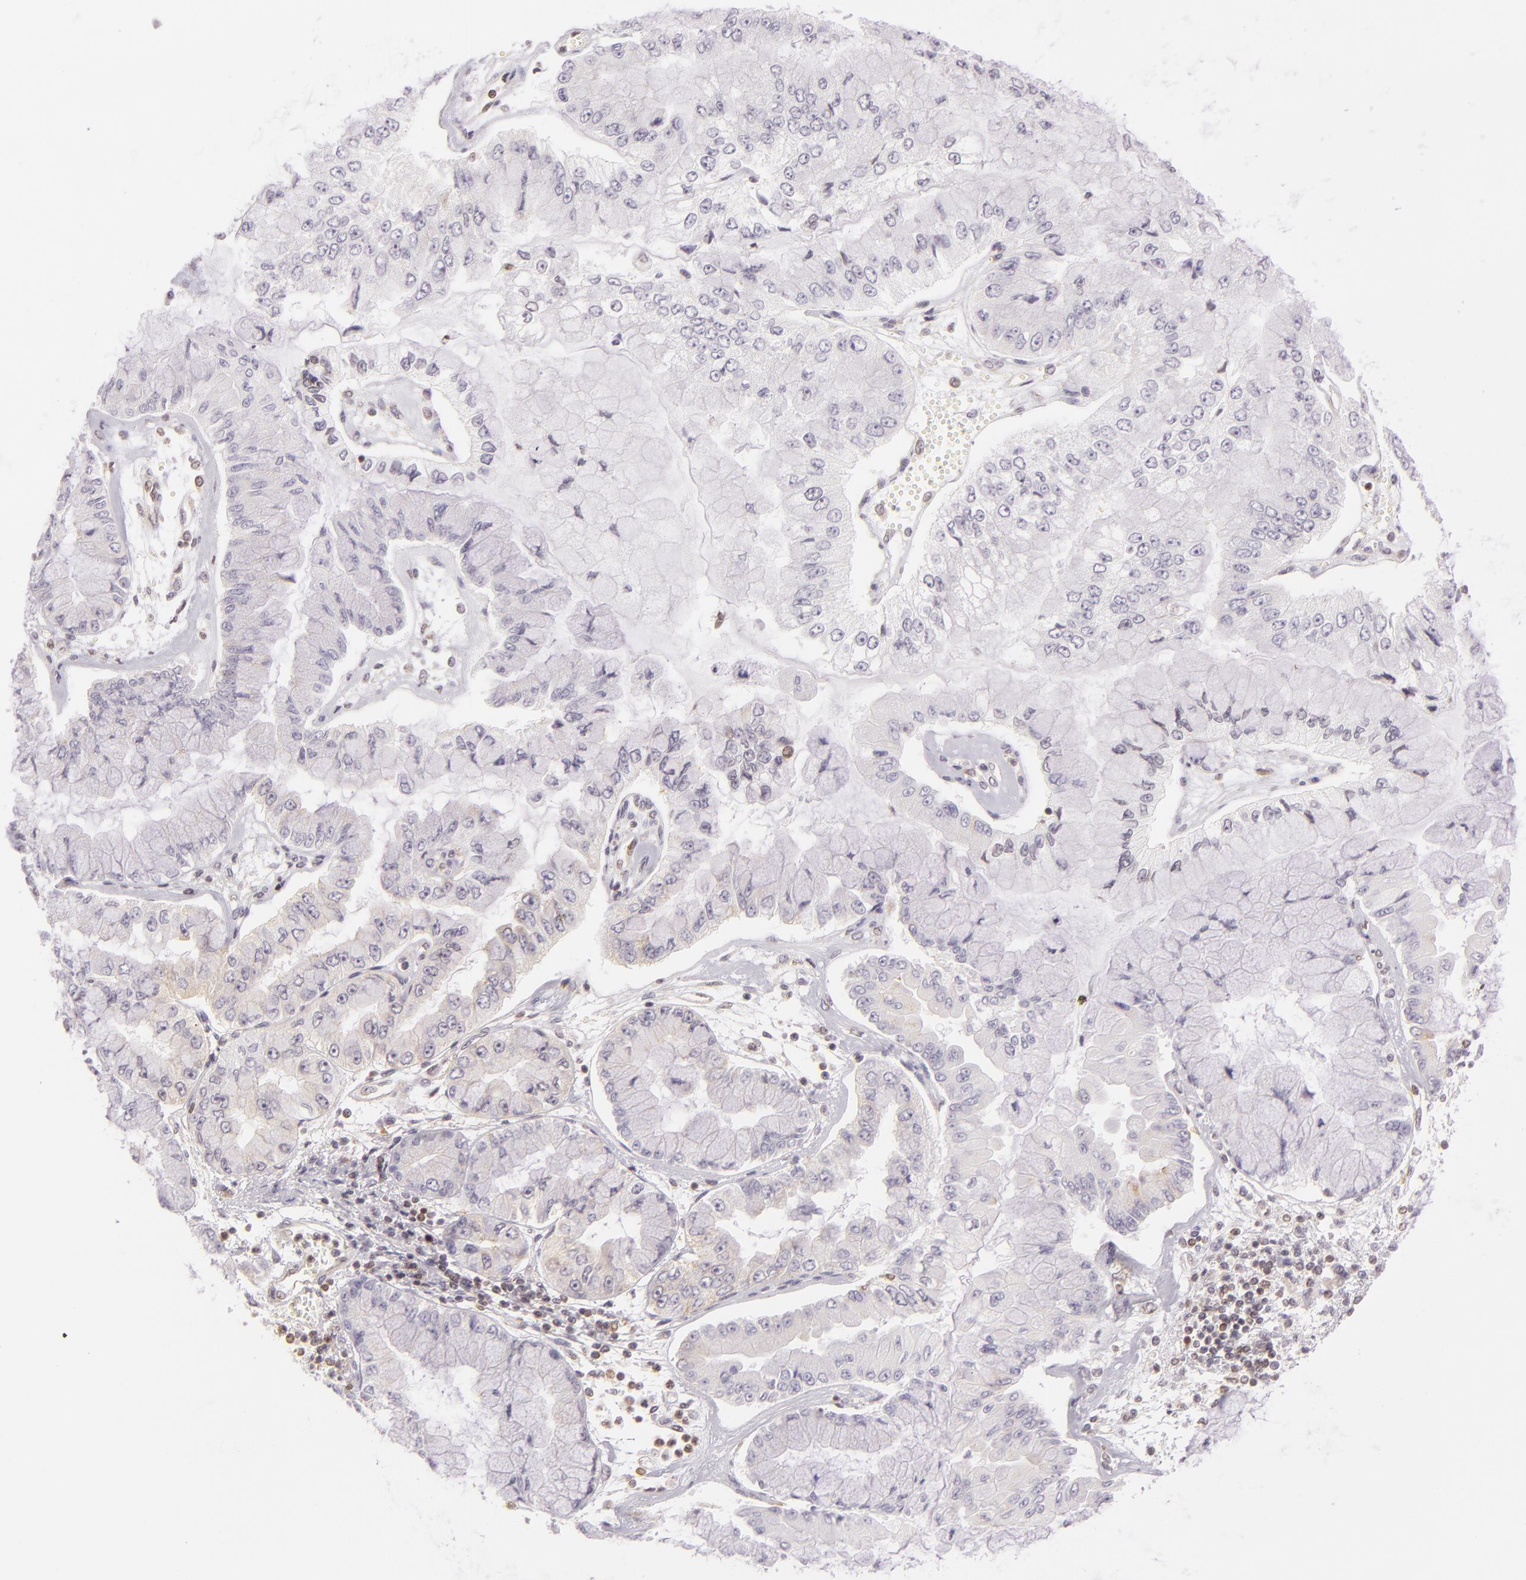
{"staining": {"intensity": "weak", "quantity": "25%-75%", "location": "cytoplasmic/membranous"}, "tissue": "liver cancer", "cell_type": "Tumor cells", "image_type": "cancer", "snomed": [{"axis": "morphology", "description": "Cholangiocarcinoma"}, {"axis": "topography", "description": "Liver"}], "caption": "DAB immunohistochemical staining of liver cholangiocarcinoma exhibits weak cytoplasmic/membranous protein positivity in about 25%-75% of tumor cells.", "gene": "IMPDH1", "patient": {"sex": "female", "age": 79}}